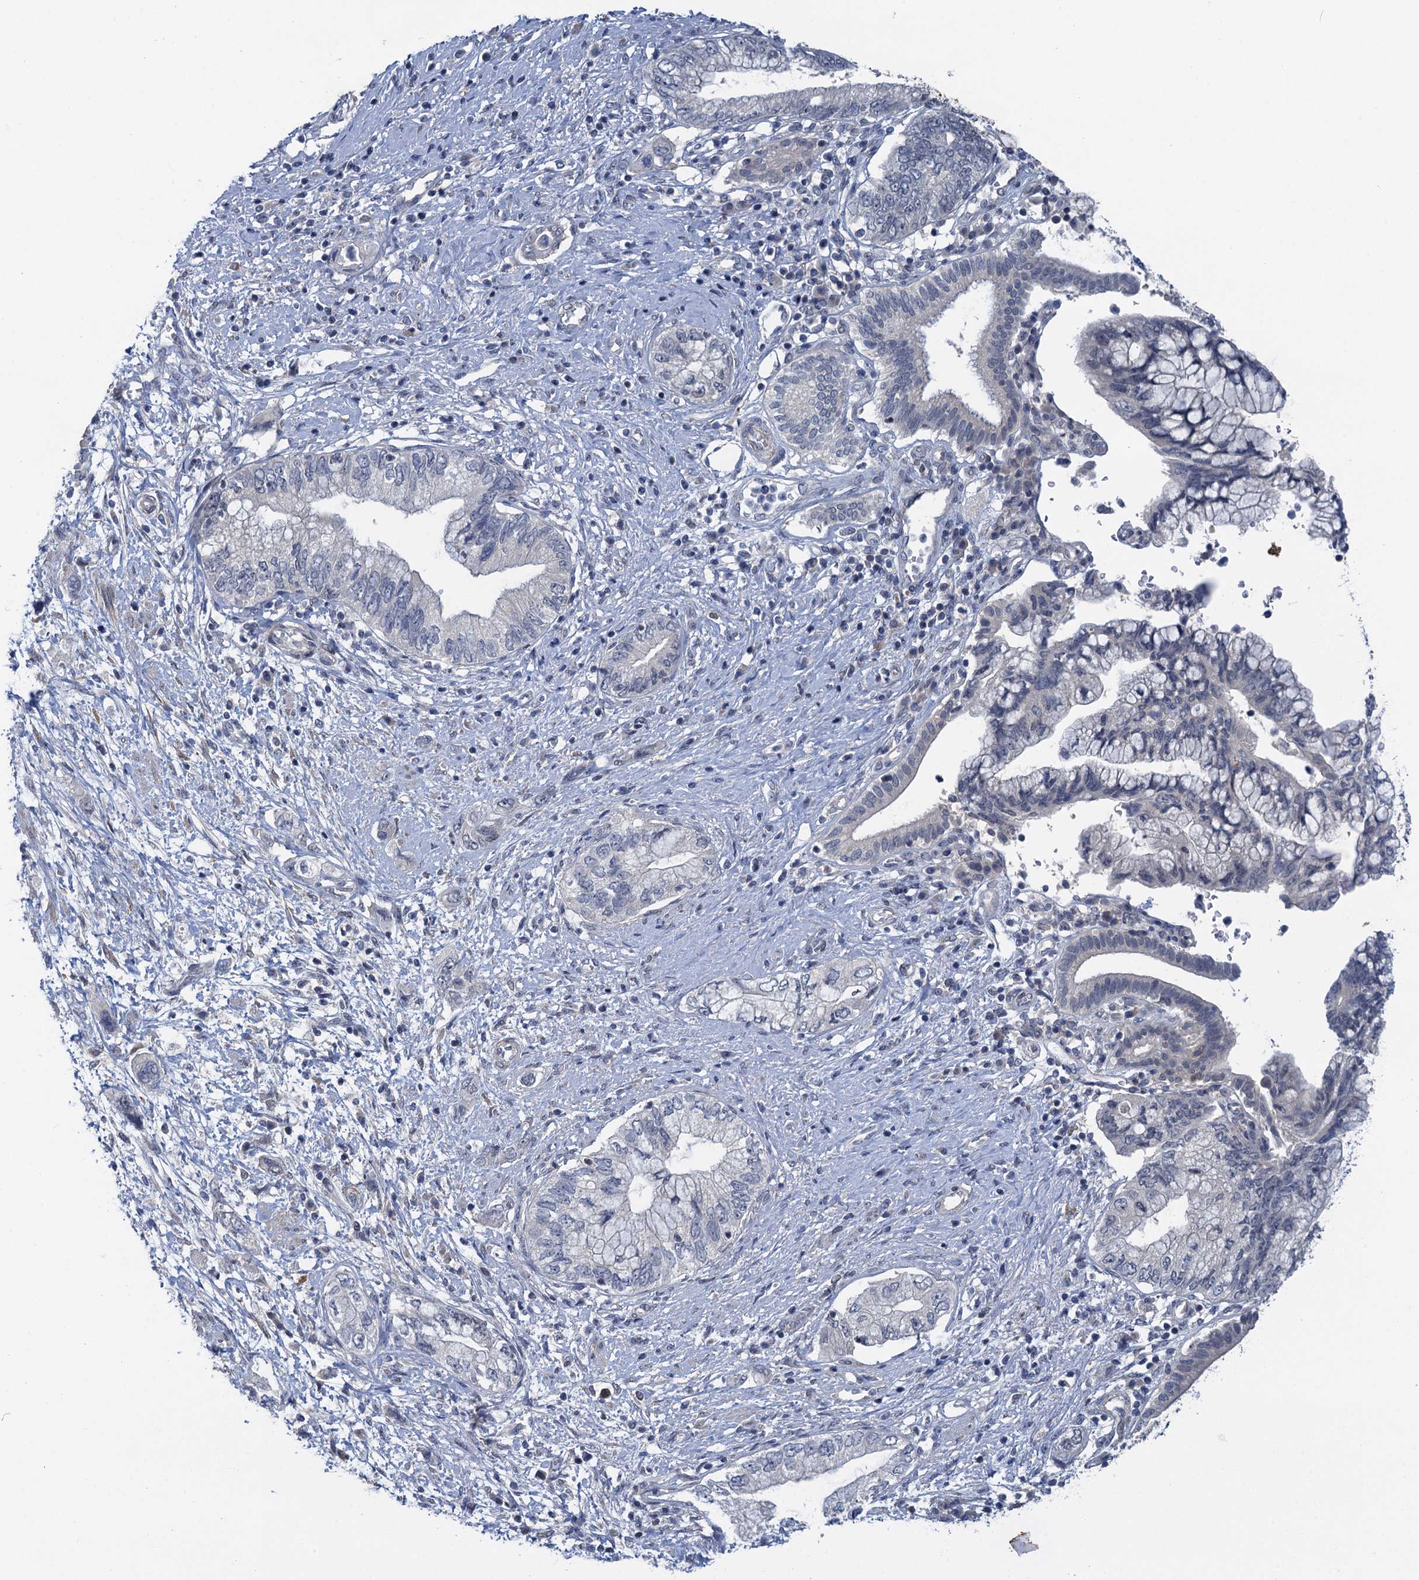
{"staining": {"intensity": "negative", "quantity": "none", "location": "none"}, "tissue": "pancreatic cancer", "cell_type": "Tumor cells", "image_type": "cancer", "snomed": [{"axis": "morphology", "description": "Adenocarcinoma, NOS"}, {"axis": "topography", "description": "Pancreas"}], "caption": "The immunohistochemistry (IHC) micrograph has no significant positivity in tumor cells of pancreatic adenocarcinoma tissue. The staining was performed using DAB to visualize the protein expression in brown, while the nuclei were stained in blue with hematoxylin (Magnification: 20x).", "gene": "MRFAP1", "patient": {"sex": "female", "age": 73}}